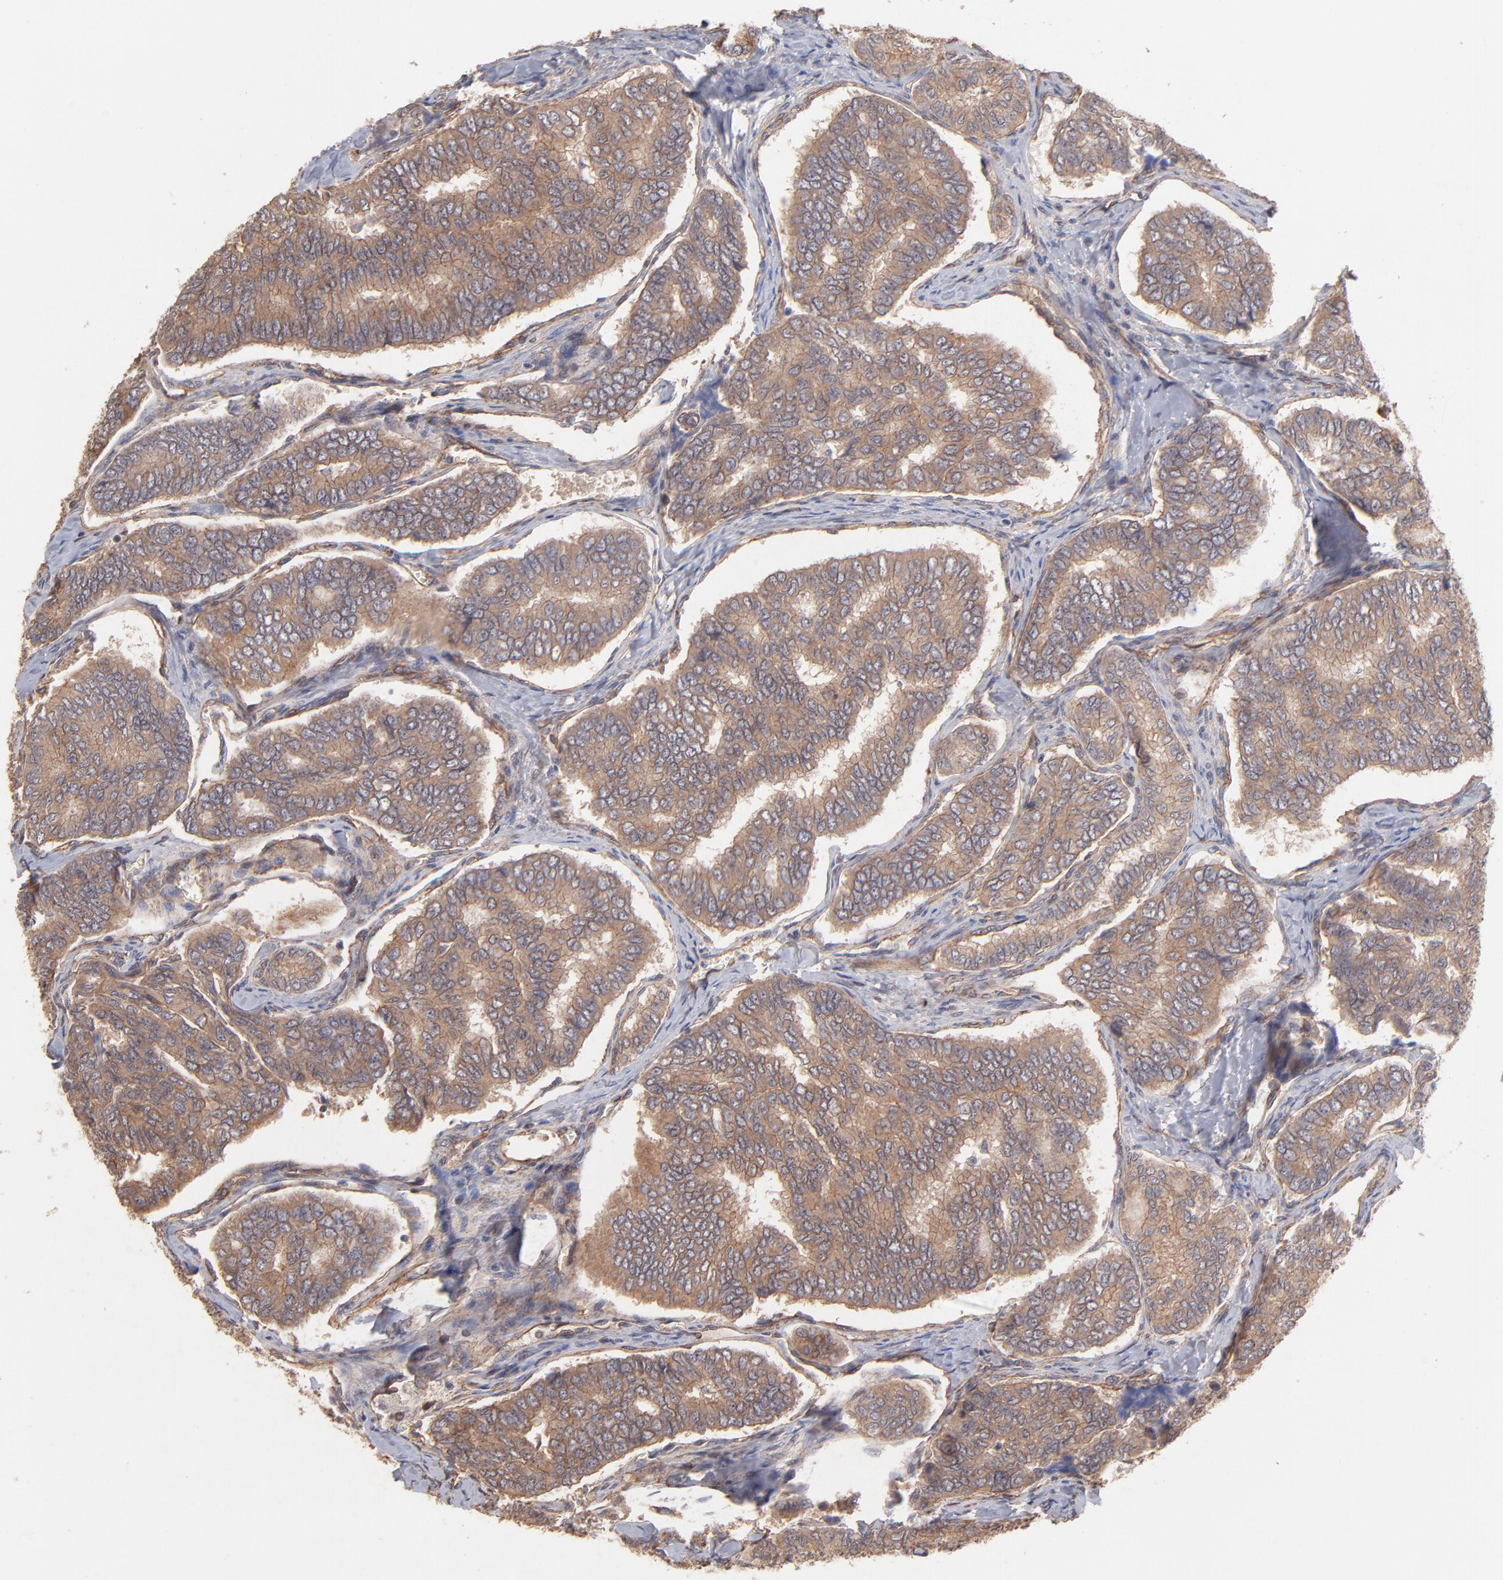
{"staining": {"intensity": "moderate", "quantity": ">75%", "location": "cytoplasmic/membranous"}, "tissue": "thyroid cancer", "cell_type": "Tumor cells", "image_type": "cancer", "snomed": [{"axis": "morphology", "description": "Papillary adenocarcinoma, NOS"}, {"axis": "topography", "description": "Thyroid gland"}], "caption": "An image of human thyroid papillary adenocarcinoma stained for a protein reveals moderate cytoplasmic/membranous brown staining in tumor cells.", "gene": "STAP2", "patient": {"sex": "female", "age": 35}}